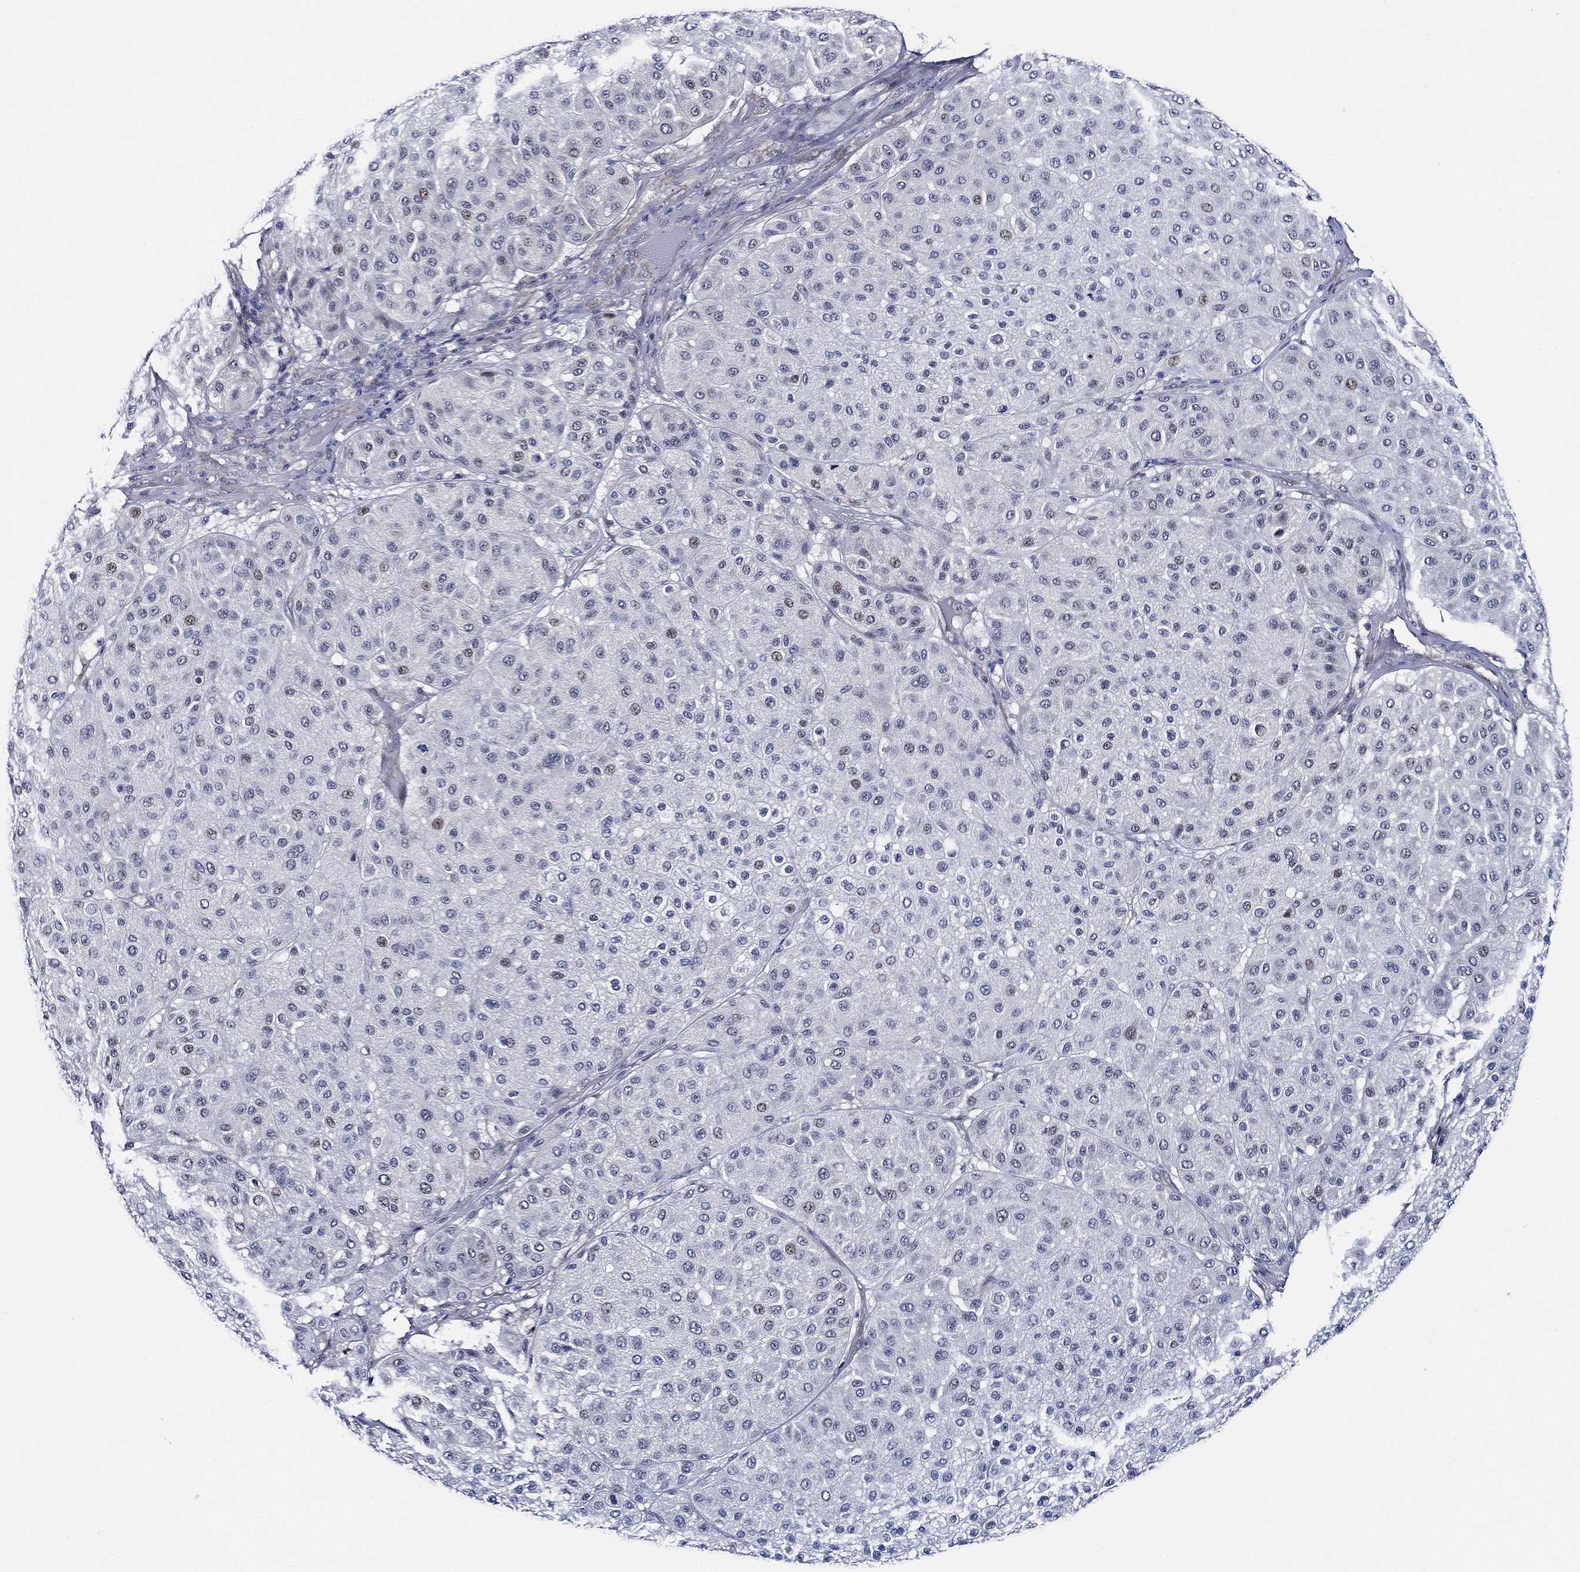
{"staining": {"intensity": "negative", "quantity": "none", "location": "none"}, "tissue": "melanoma", "cell_type": "Tumor cells", "image_type": "cancer", "snomed": [{"axis": "morphology", "description": "Malignant melanoma, Metastatic site"}, {"axis": "topography", "description": "Smooth muscle"}], "caption": "The immunohistochemistry (IHC) micrograph has no significant expression in tumor cells of malignant melanoma (metastatic site) tissue.", "gene": "C8orf48", "patient": {"sex": "male", "age": 41}}